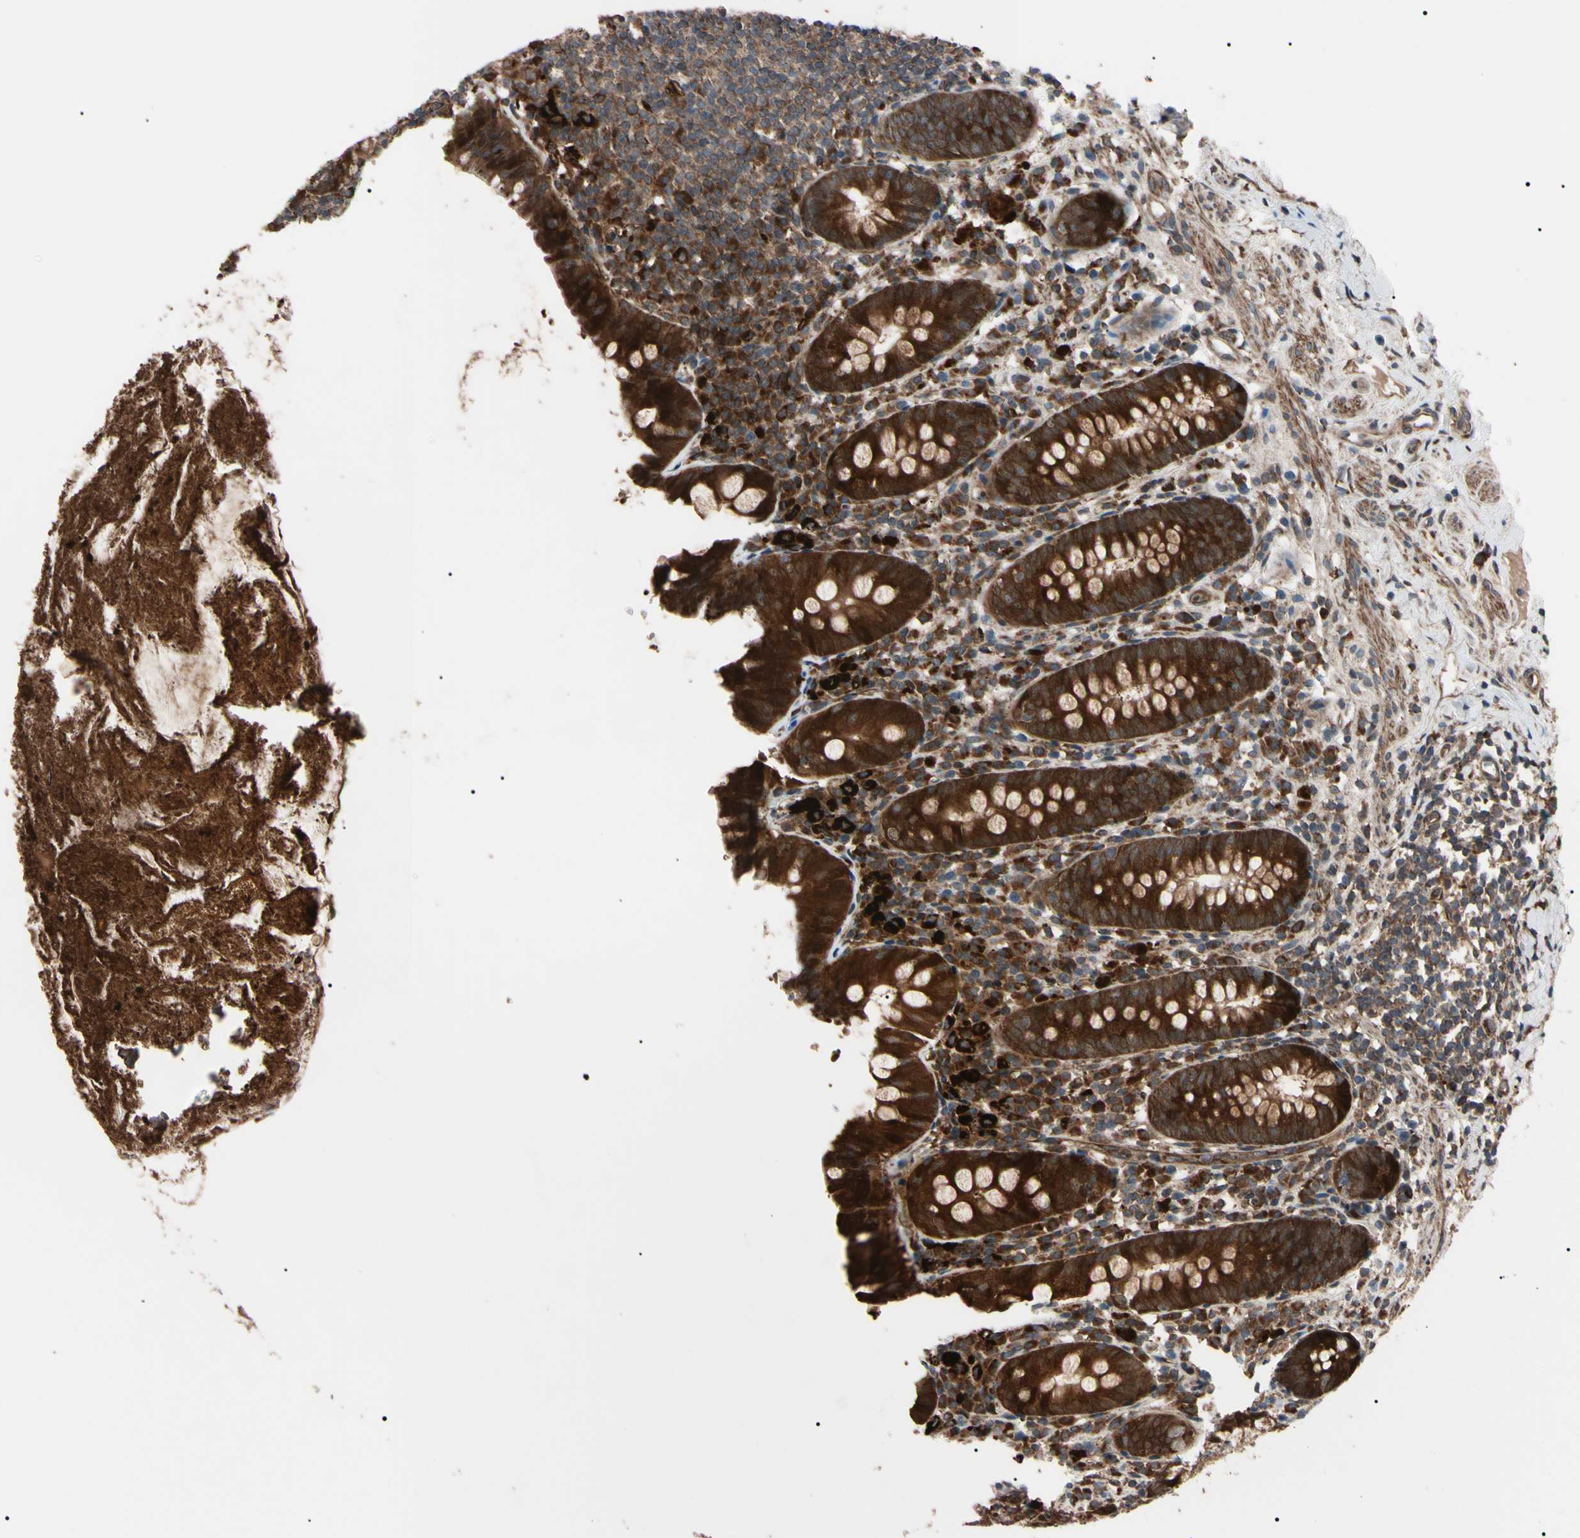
{"staining": {"intensity": "strong", "quantity": ">75%", "location": "cytoplasmic/membranous"}, "tissue": "appendix", "cell_type": "Glandular cells", "image_type": "normal", "snomed": [{"axis": "morphology", "description": "Normal tissue, NOS"}, {"axis": "topography", "description": "Appendix"}], "caption": "High-power microscopy captured an immunohistochemistry image of normal appendix, revealing strong cytoplasmic/membranous expression in approximately >75% of glandular cells. (Stains: DAB in brown, nuclei in blue, Microscopy: brightfield microscopy at high magnification).", "gene": "GUCY1B1", "patient": {"sex": "male", "age": 52}}